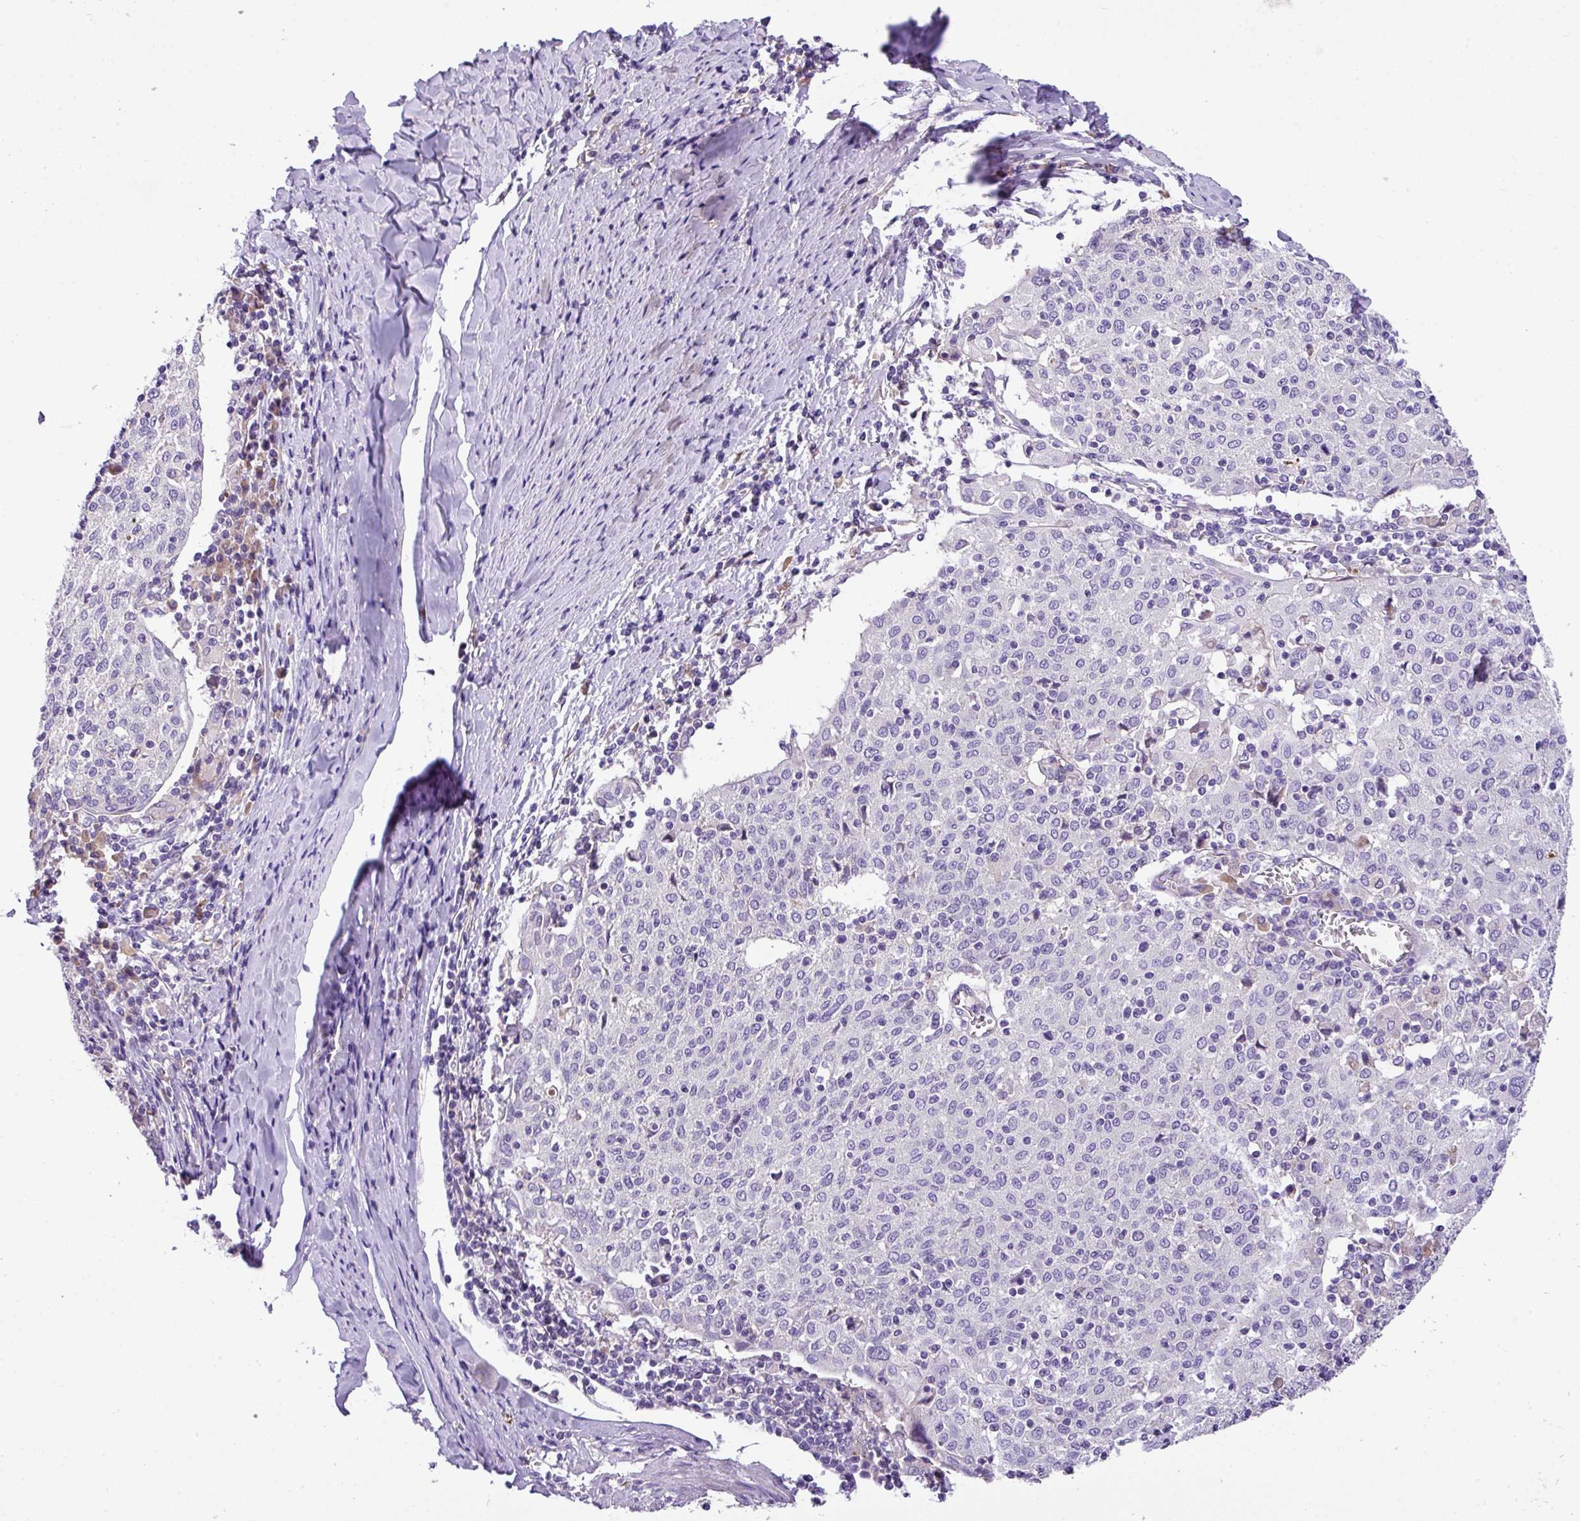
{"staining": {"intensity": "negative", "quantity": "none", "location": "none"}, "tissue": "cervical cancer", "cell_type": "Tumor cells", "image_type": "cancer", "snomed": [{"axis": "morphology", "description": "Squamous cell carcinoma, NOS"}, {"axis": "topography", "description": "Cervix"}], "caption": "IHC image of neoplastic tissue: cervical cancer stained with DAB displays no significant protein positivity in tumor cells.", "gene": "ANXA2R", "patient": {"sex": "female", "age": 52}}